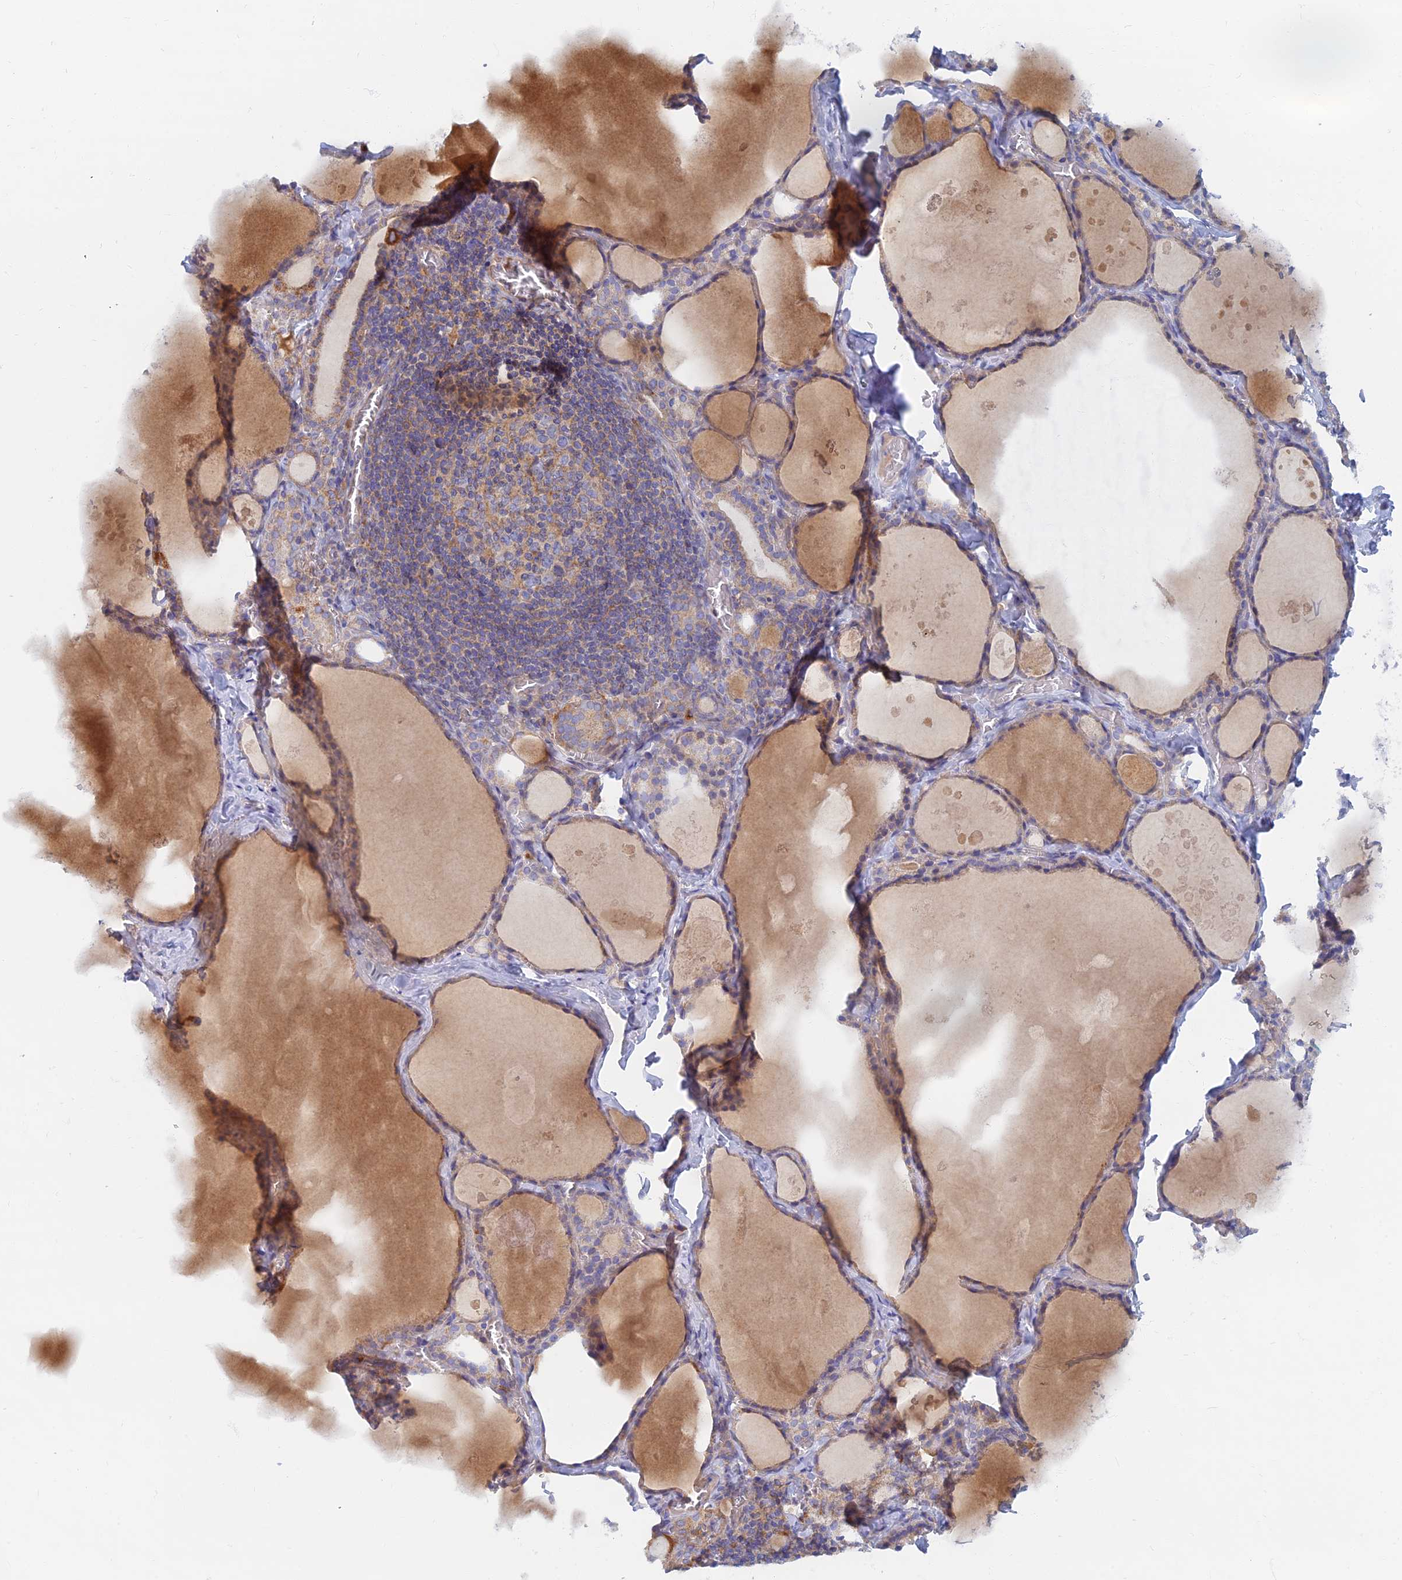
{"staining": {"intensity": "weak", "quantity": "25%-75%", "location": "cytoplasmic/membranous"}, "tissue": "thyroid gland", "cell_type": "Glandular cells", "image_type": "normal", "snomed": [{"axis": "morphology", "description": "Normal tissue, NOS"}, {"axis": "topography", "description": "Thyroid gland"}], "caption": "Brown immunohistochemical staining in benign human thyroid gland exhibits weak cytoplasmic/membranous expression in about 25%-75% of glandular cells.", "gene": "TMEM44", "patient": {"sex": "male", "age": 56}}